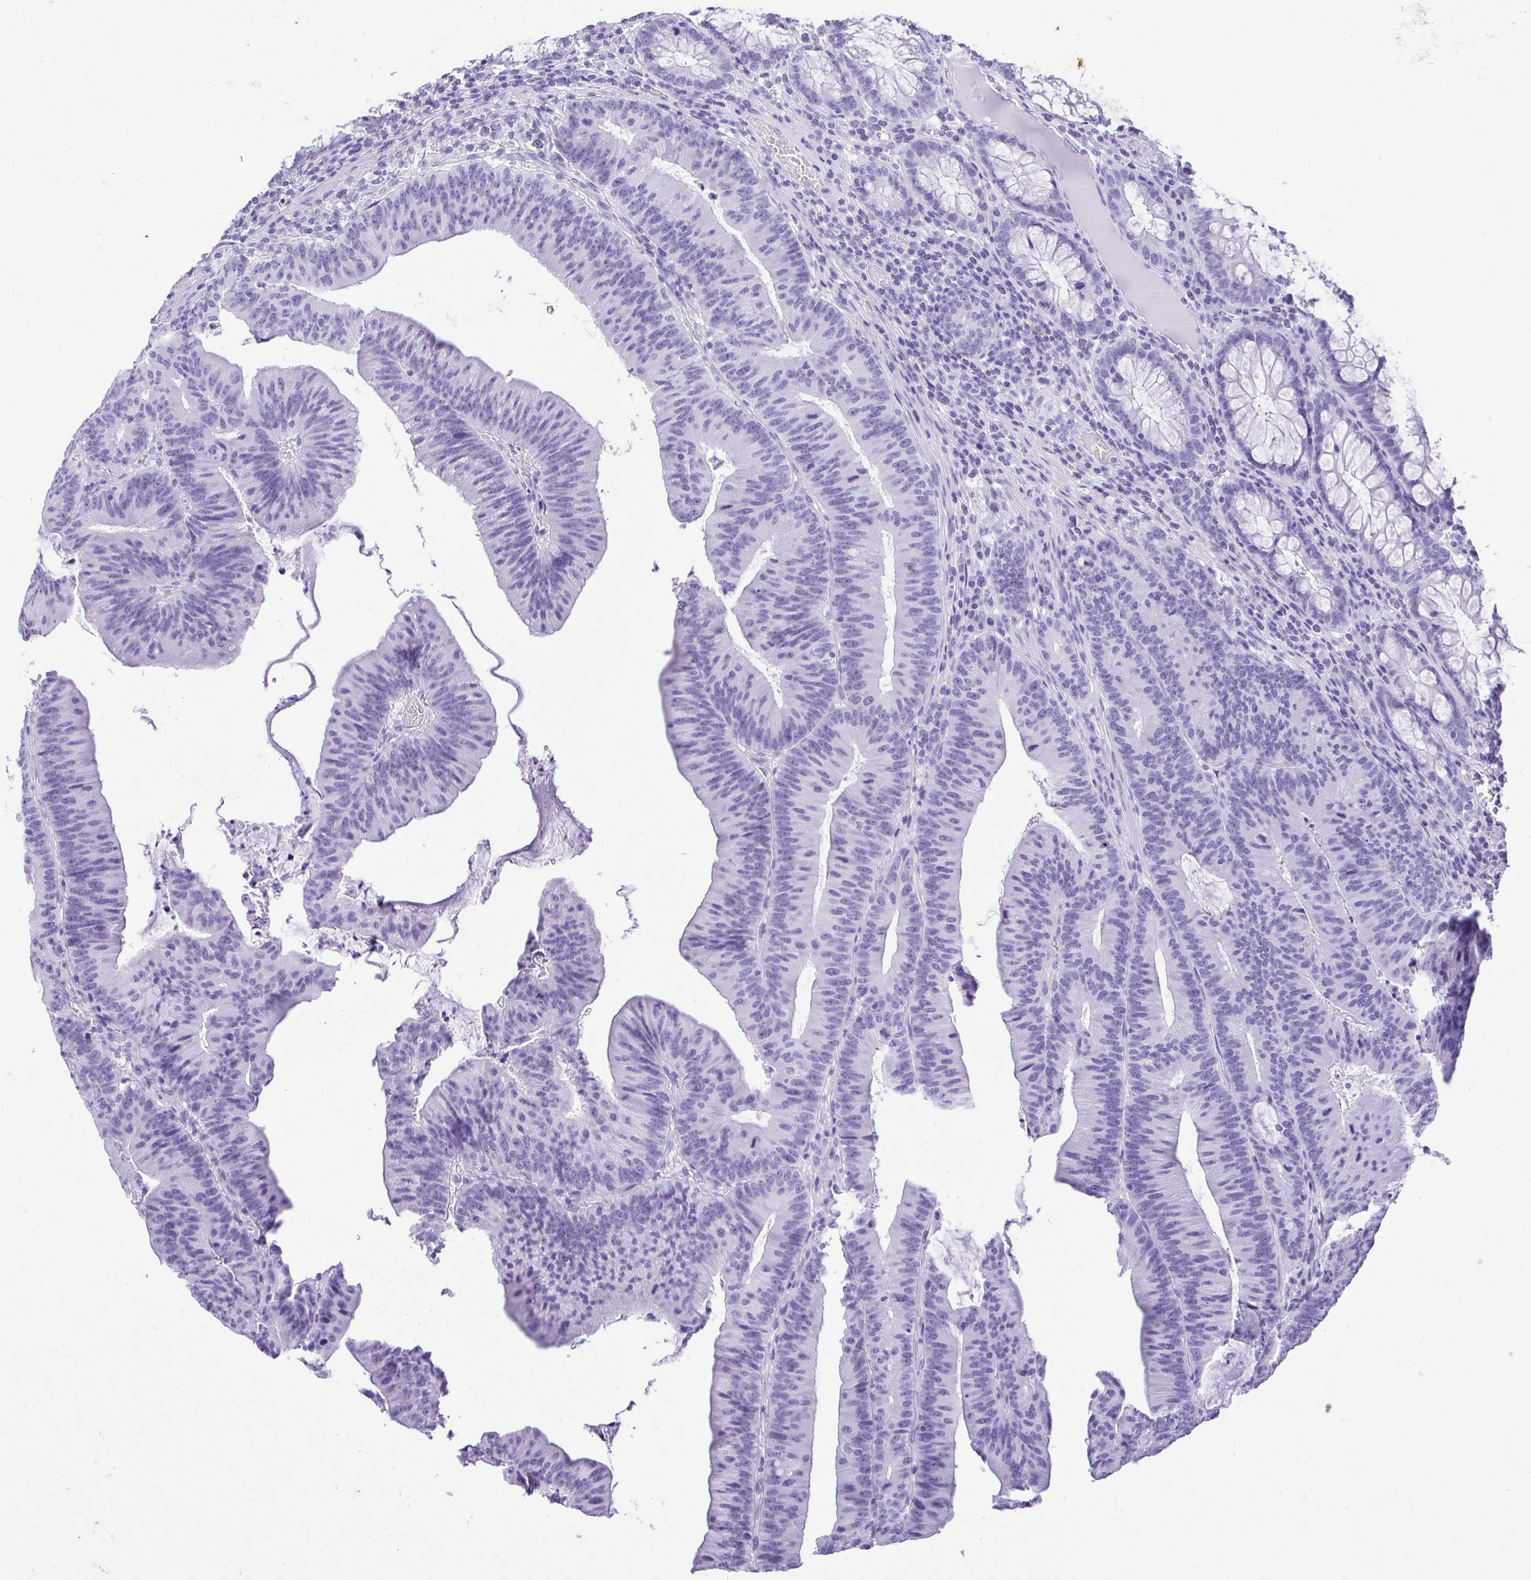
{"staining": {"intensity": "negative", "quantity": "none", "location": "none"}, "tissue": "colorectal cancer", "cell_type": "Tumor cells", "image_type": "cancer", "snomed": [{"axis": "morphology", "description": "Adenocarcinoma, NOS"}, {"axis": "topography", "description": "Colon"}], "caption": "High power microscopy micrograph of an immunohistochemistry (IHC) photomicrograph of adenocarcinoma (colorectal), revealing no significant positivity in tumor cells.", "gene": "CDSN", "patient": {"sex": "female", "age": 78}}